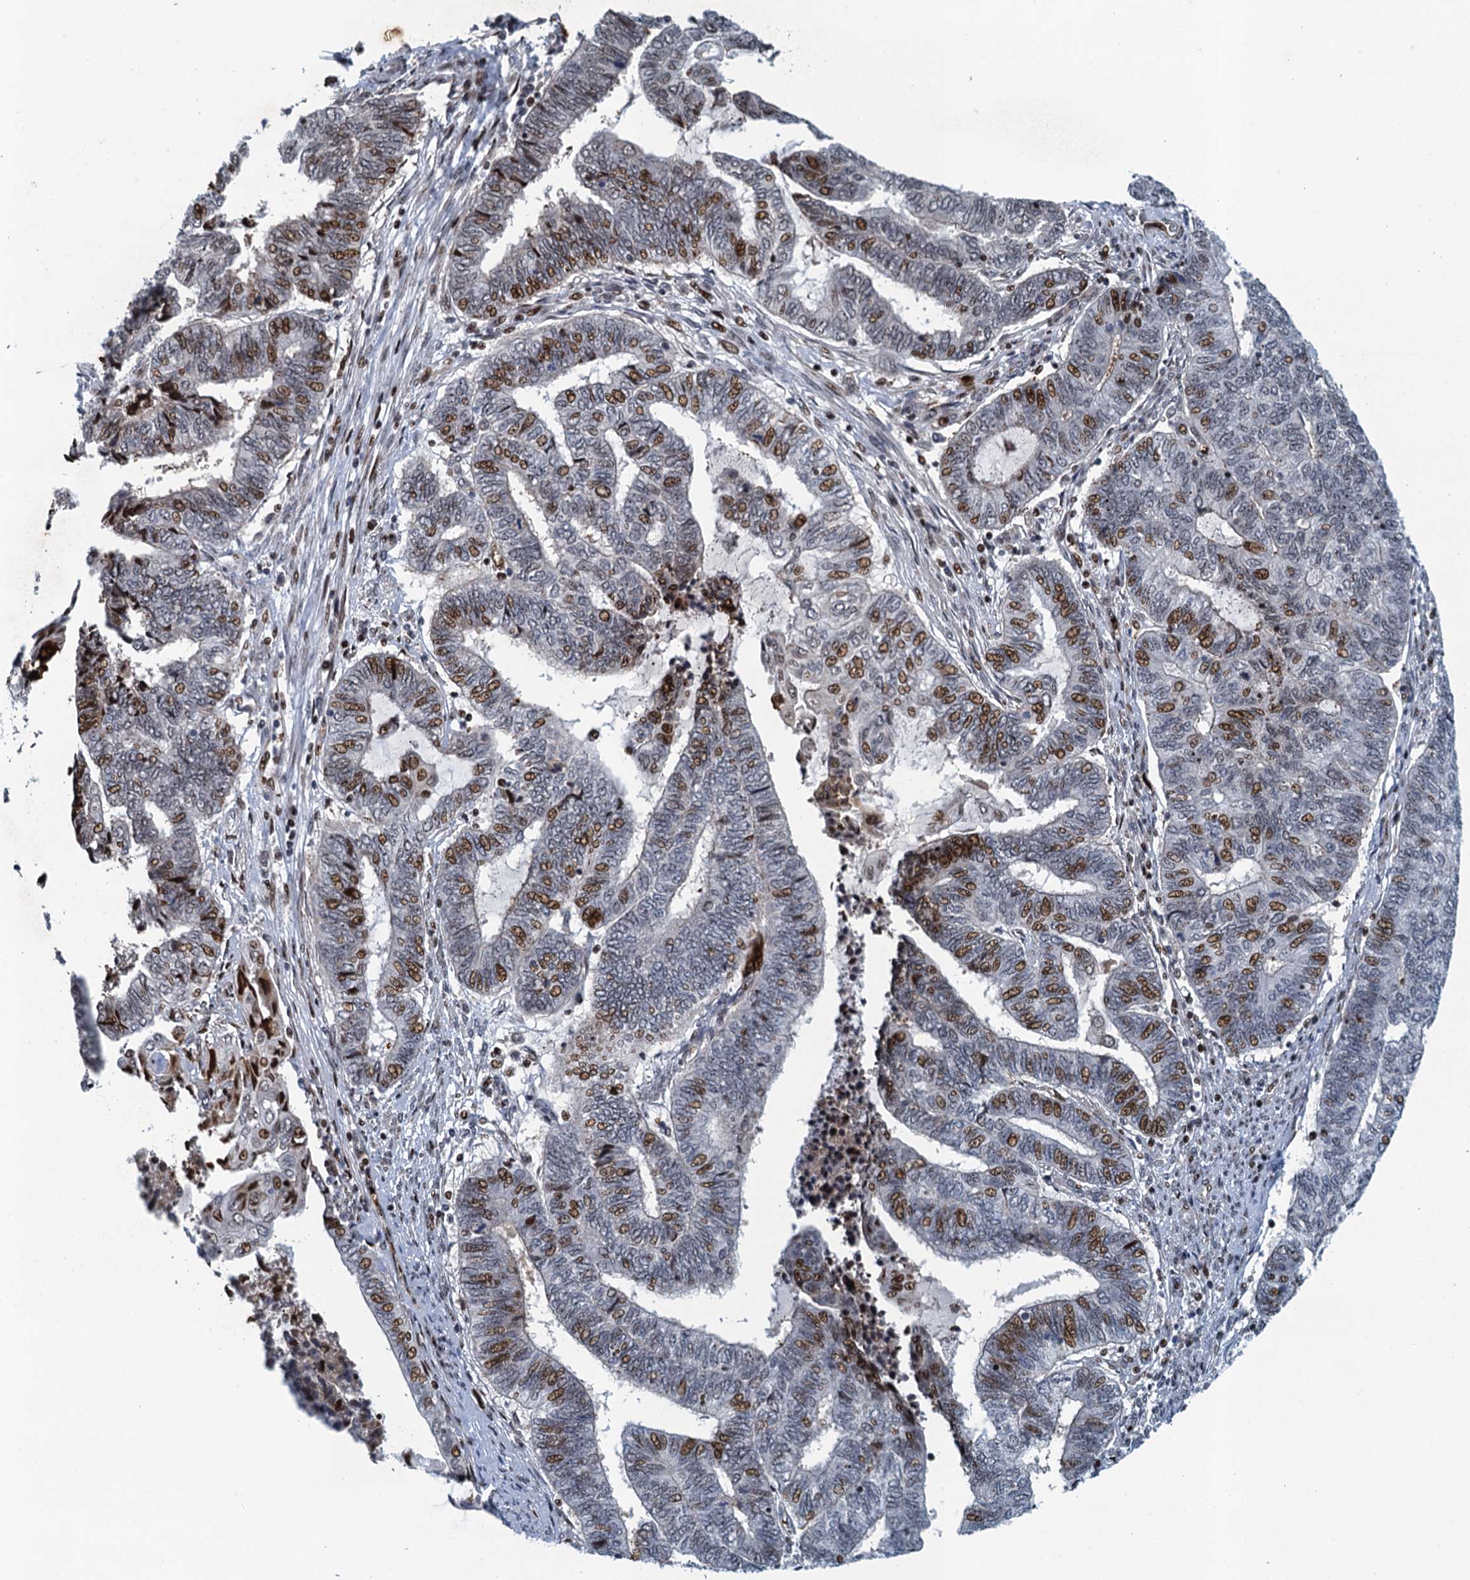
{"staining": {"intensity": "moderate", "quantity": "25%-75%", "location": "nuclear"}, "tissue": "endometrial cancer", "cell_type": "Tumor cells", "image_type": "cancer", "snomed": [{"axis": "morphology", "description": "Adenocarcinoma, NOS"}, {"axis": "topography", "description": "Uterus"}, {"axis": "topography", "description": "Endometrium"}], "caption": "A photomicrograph of endometrial cancer stained for a protein demonstrates moderate nuclear brown staining in tumor cells.", "gene": "ANKRD13D", "patient": {"sex": "female", "age": 70}}